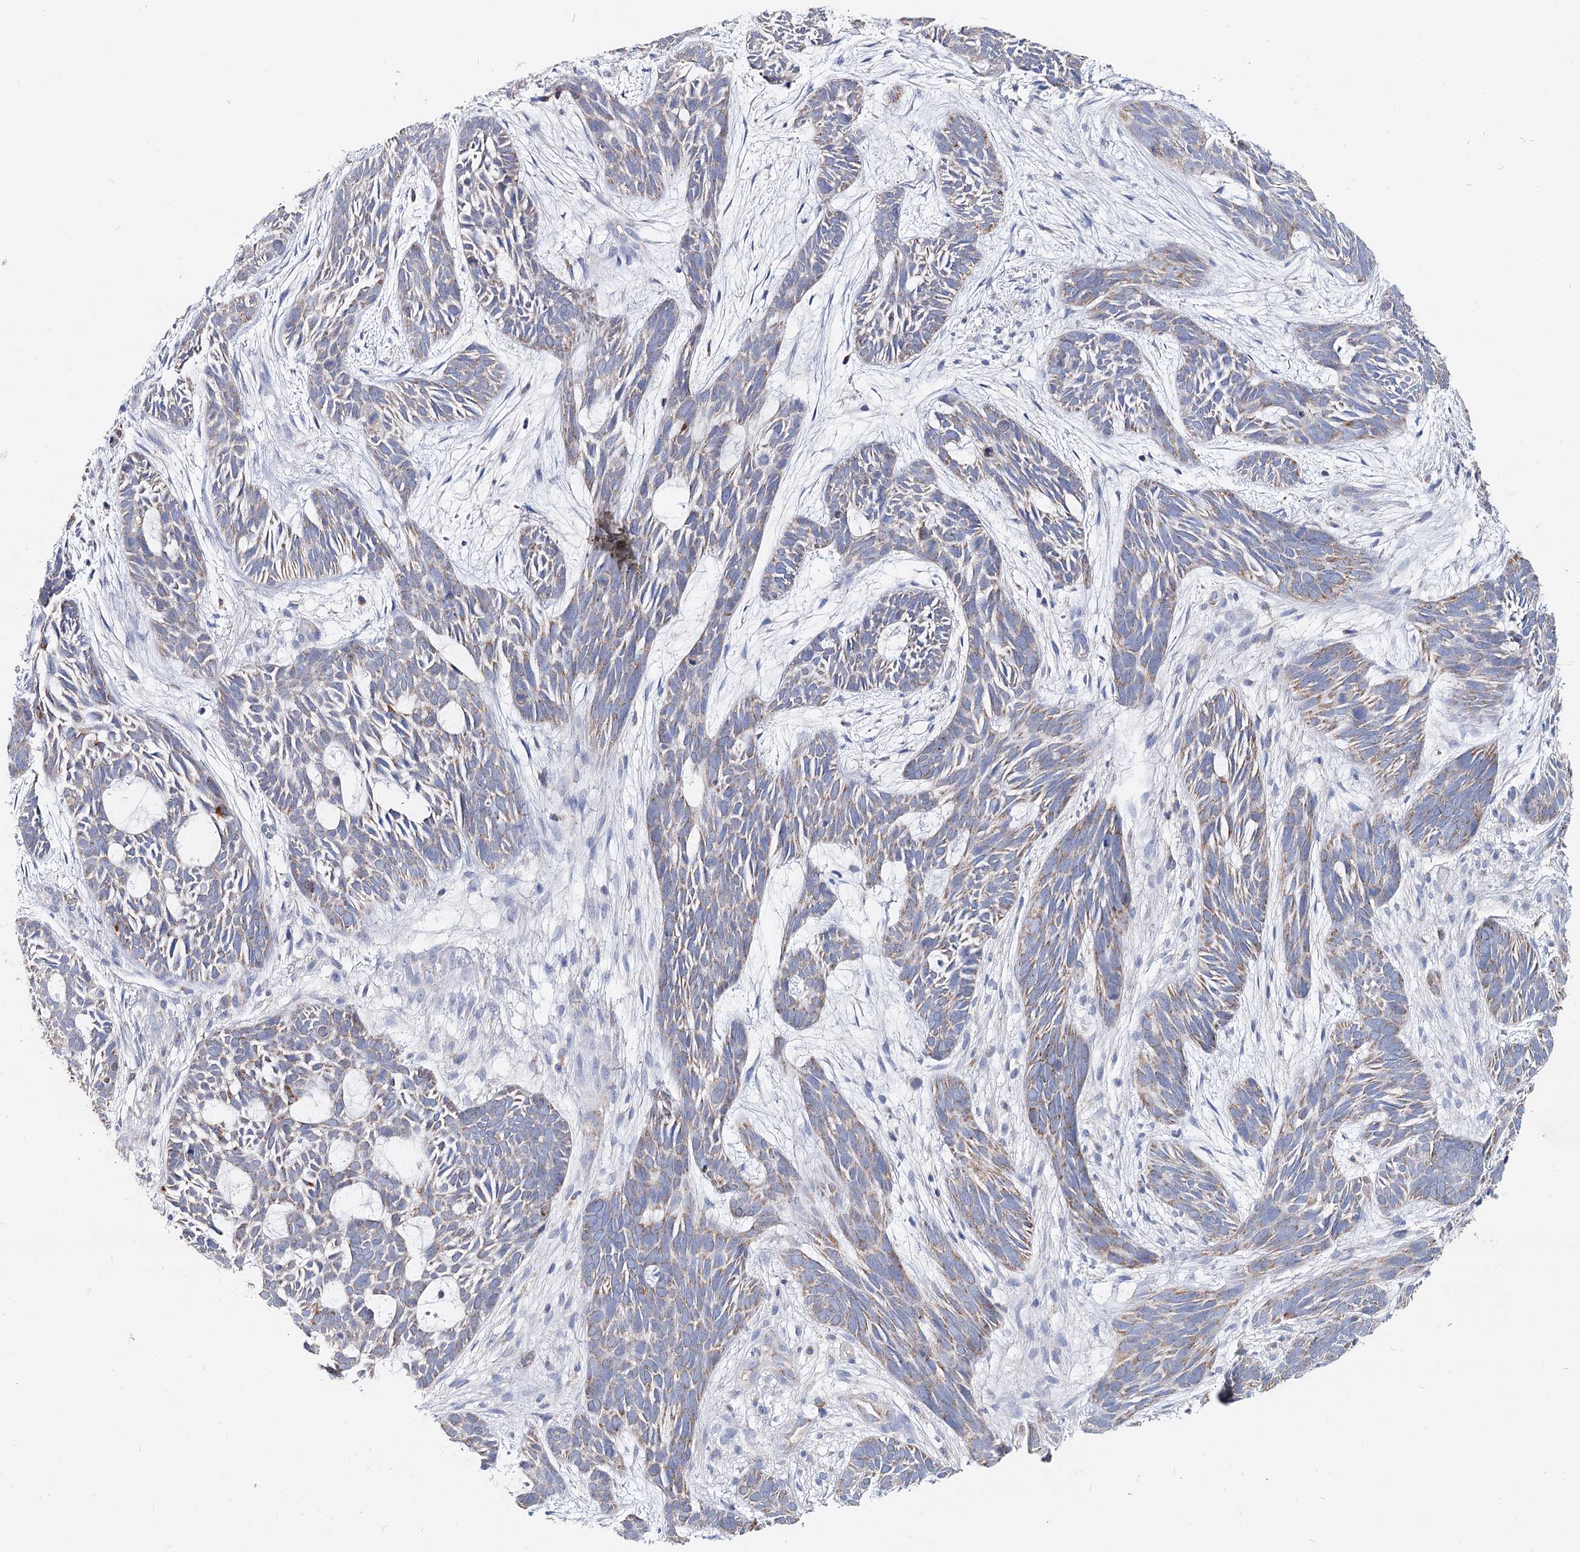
{"staining": {"intensity": "weak", "quantity": "<25%", "location": "cytoplasmic/membranous"}, "tissue": "skin cancer", "cell_type": "Tumor cells", "image_type": "cancer", "snomed": [{"axis": "morphology", "description": "Basal cell carcinoma"}, {"axis": "topography", "description": "Skin"}], "caption": "Skin cancer was stained to show a protein in brown. There is no significant staining in tumor cells.", "gene": "MCCC2", "patient": {"sex": "male", "age": 89}}